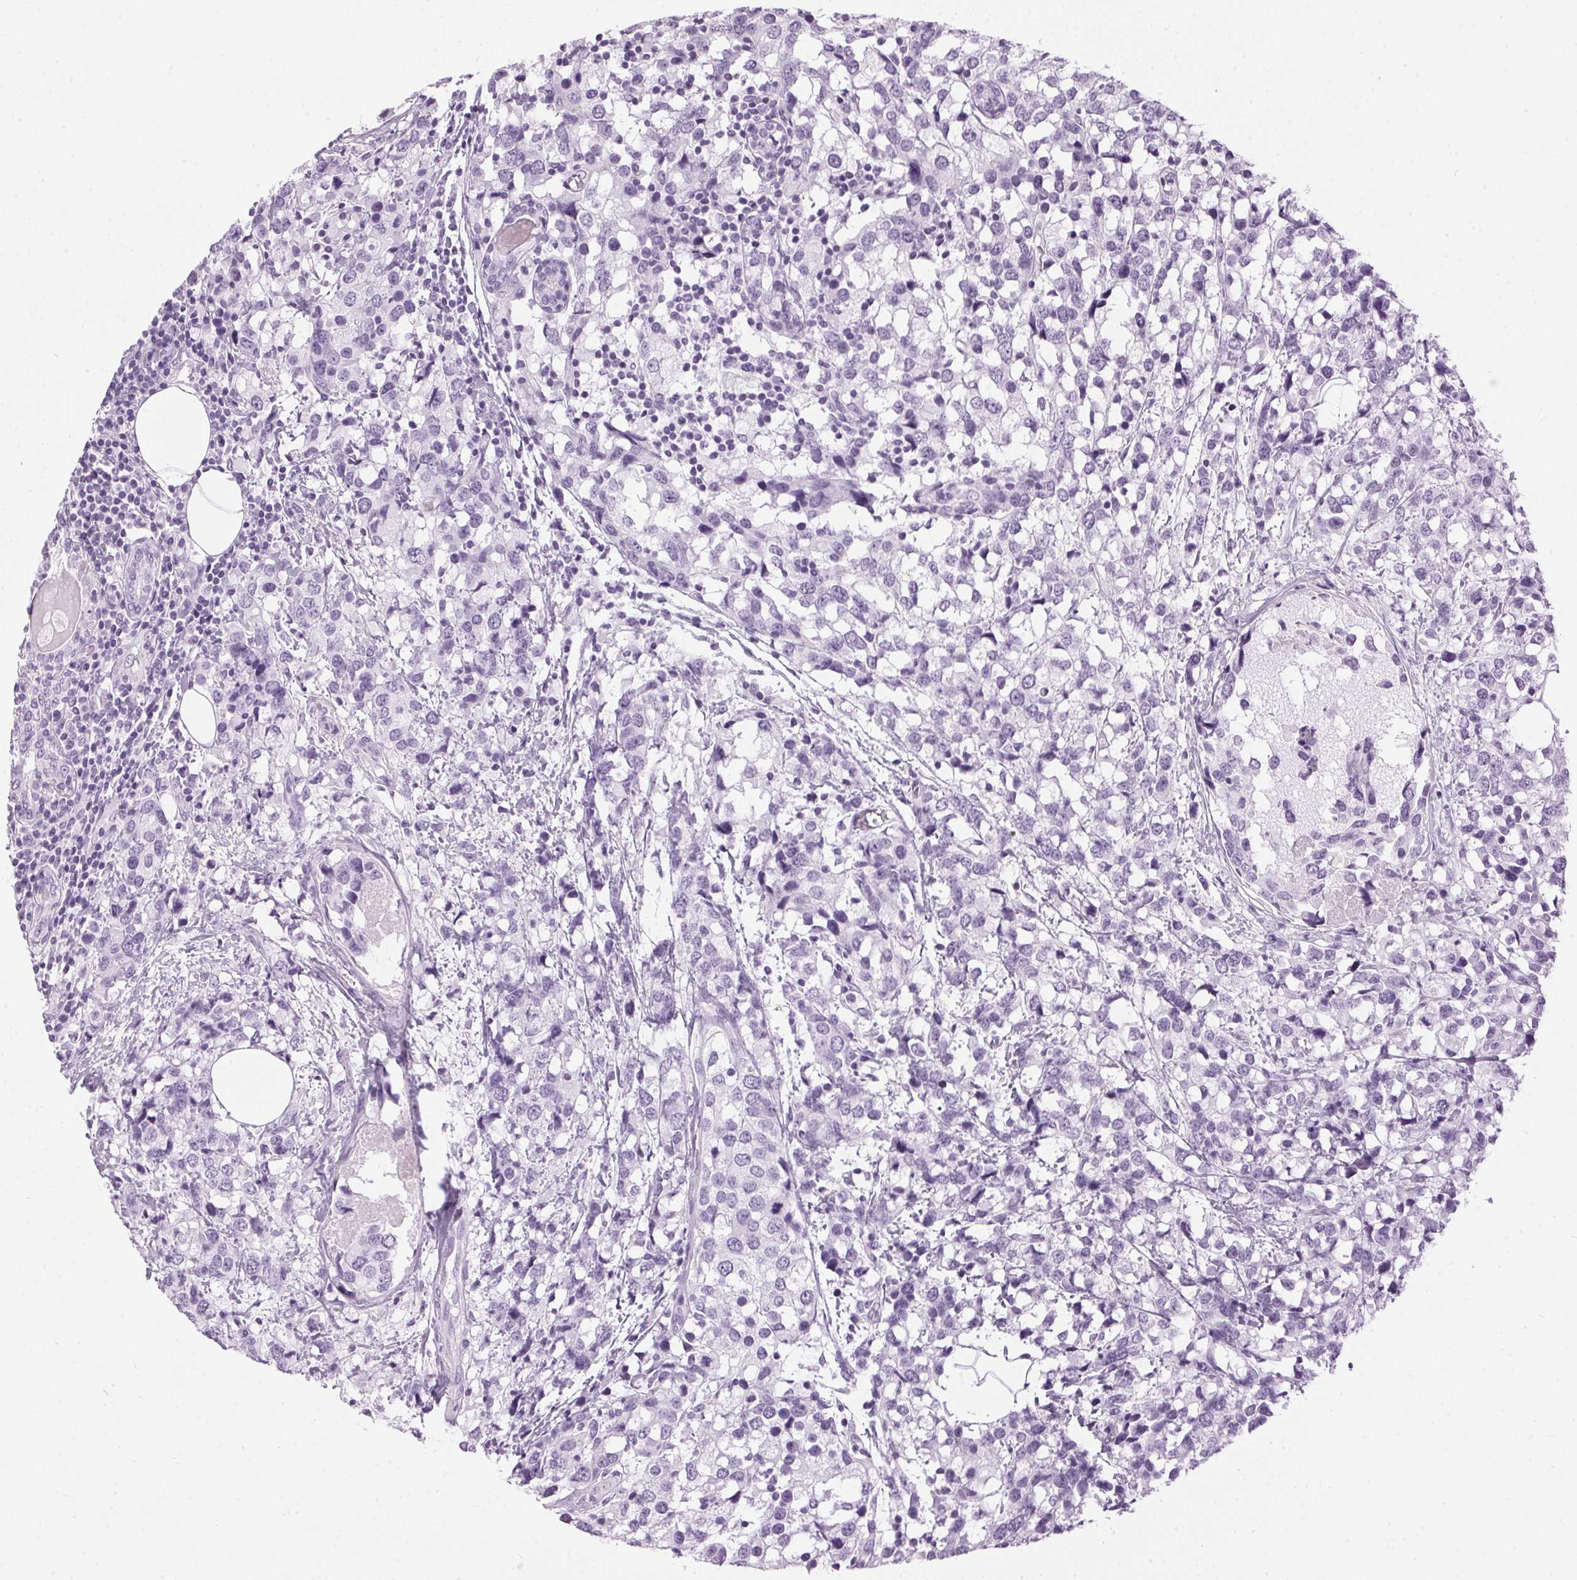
{"staining": {"intensity": "negative", "quantity": "none", "location": "none"}, "tissue": "breast cancer", "cell_type": "Tumor cells", "image_type": "cancer", "snomed": [{"axis": "morphology", "description": "Lobular carcinoma"}, {"axis": "topography", "description": "Breast"}], "caption": "A histopathology image of breast cancer stained for a protein shows no brown staining in tumor cells.", "gene": "SP7", "patient": {"sex": "female", "age": 59}}